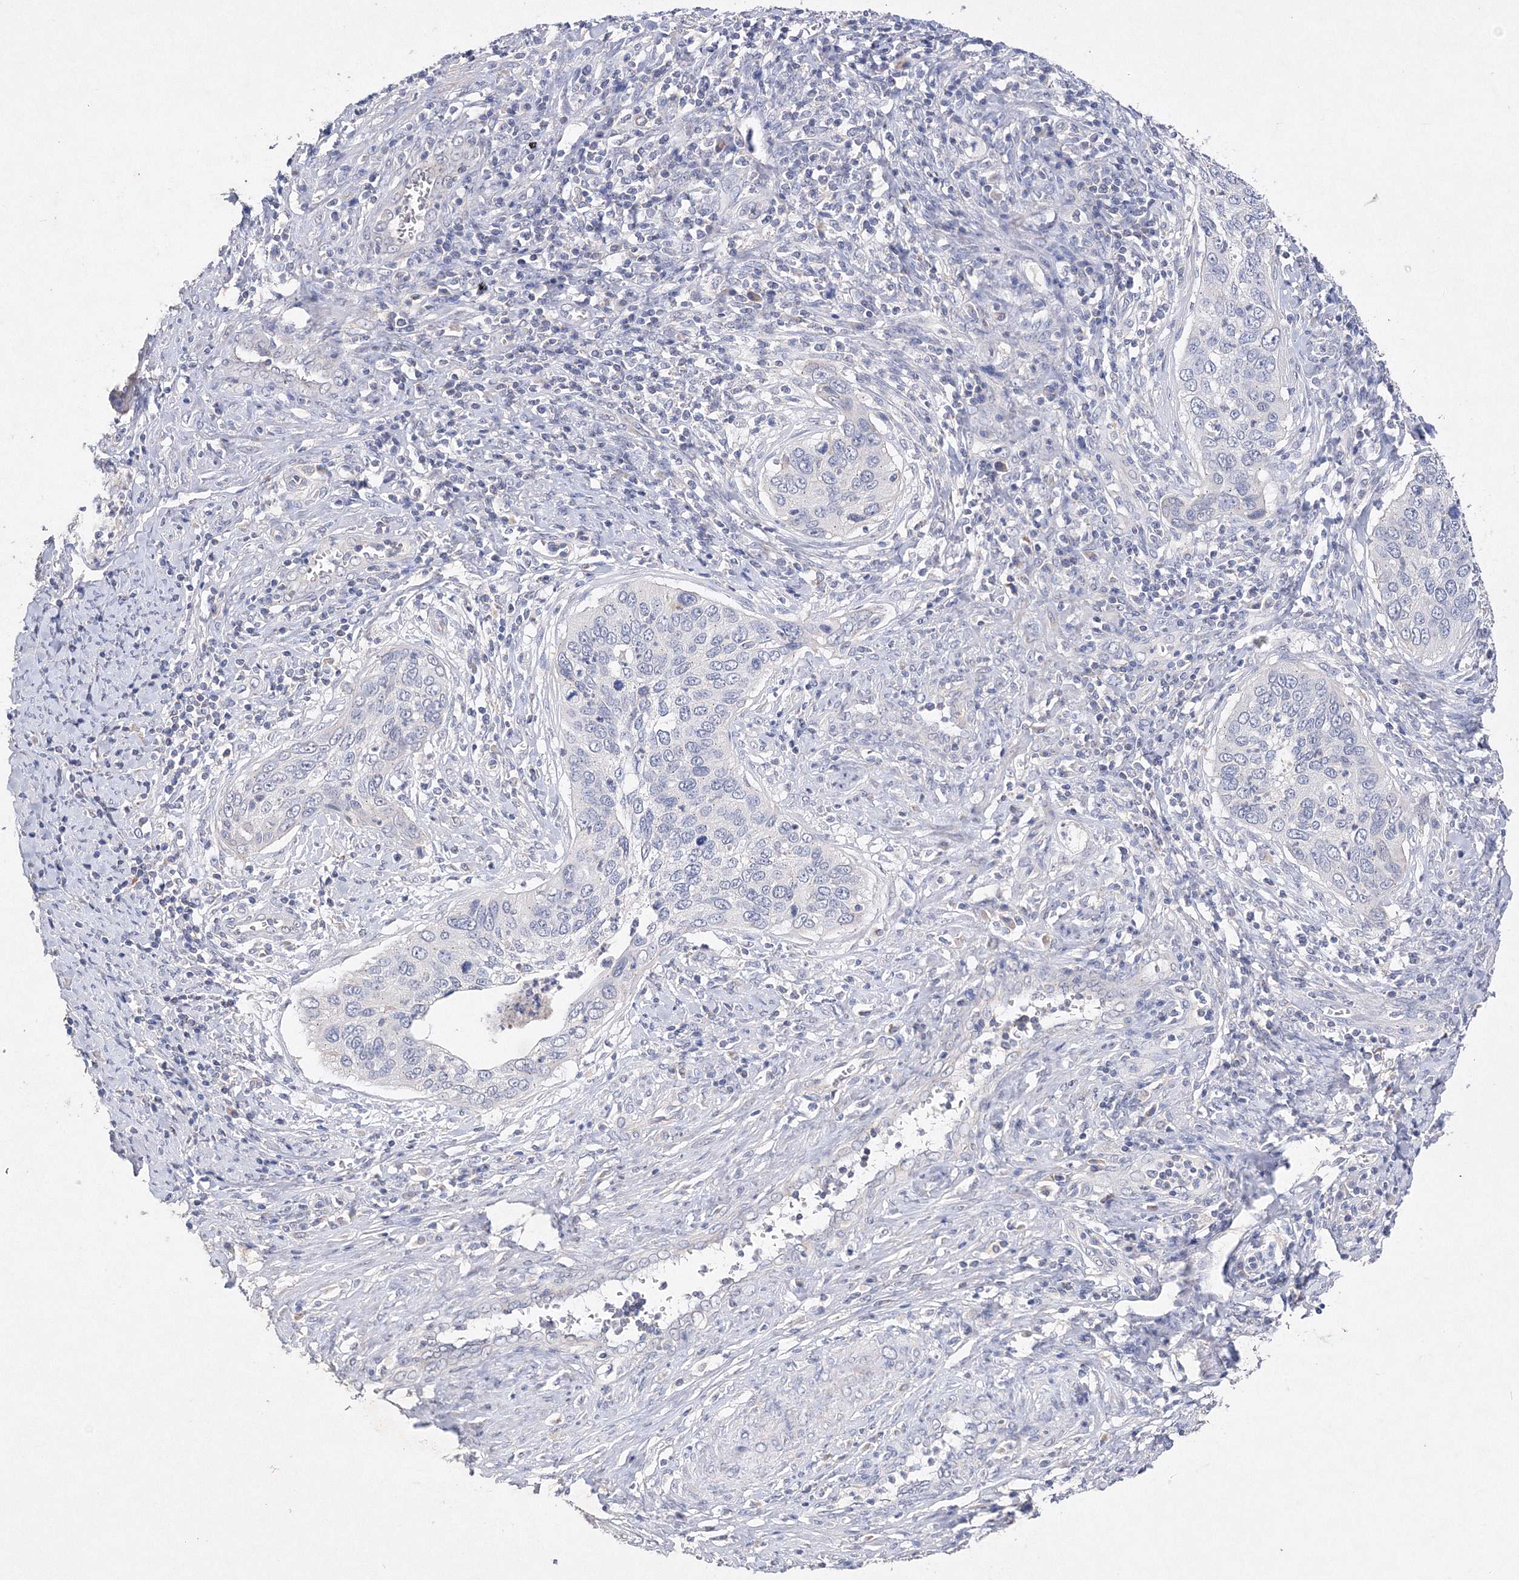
{"staining": {"intensity": "negative", "quantity": "none", "location": "none"}, "tissue": "cervical cancer", "cell_type": "Tumor cells", "image_type": "cancer", "snomed": [{"axis": "morphology", "description": "Squamous cell carcinoma, NOS"}, {"axis": "topography", "description": "Cervix"}], "caption": "This is a micrograph of immunohistochemistry staining of cervical cancer (squamous cell carcinoma), which shows no staining in tumor cells.", "gene": "GLS", "patient": {"sex": "female", "age": 53}}